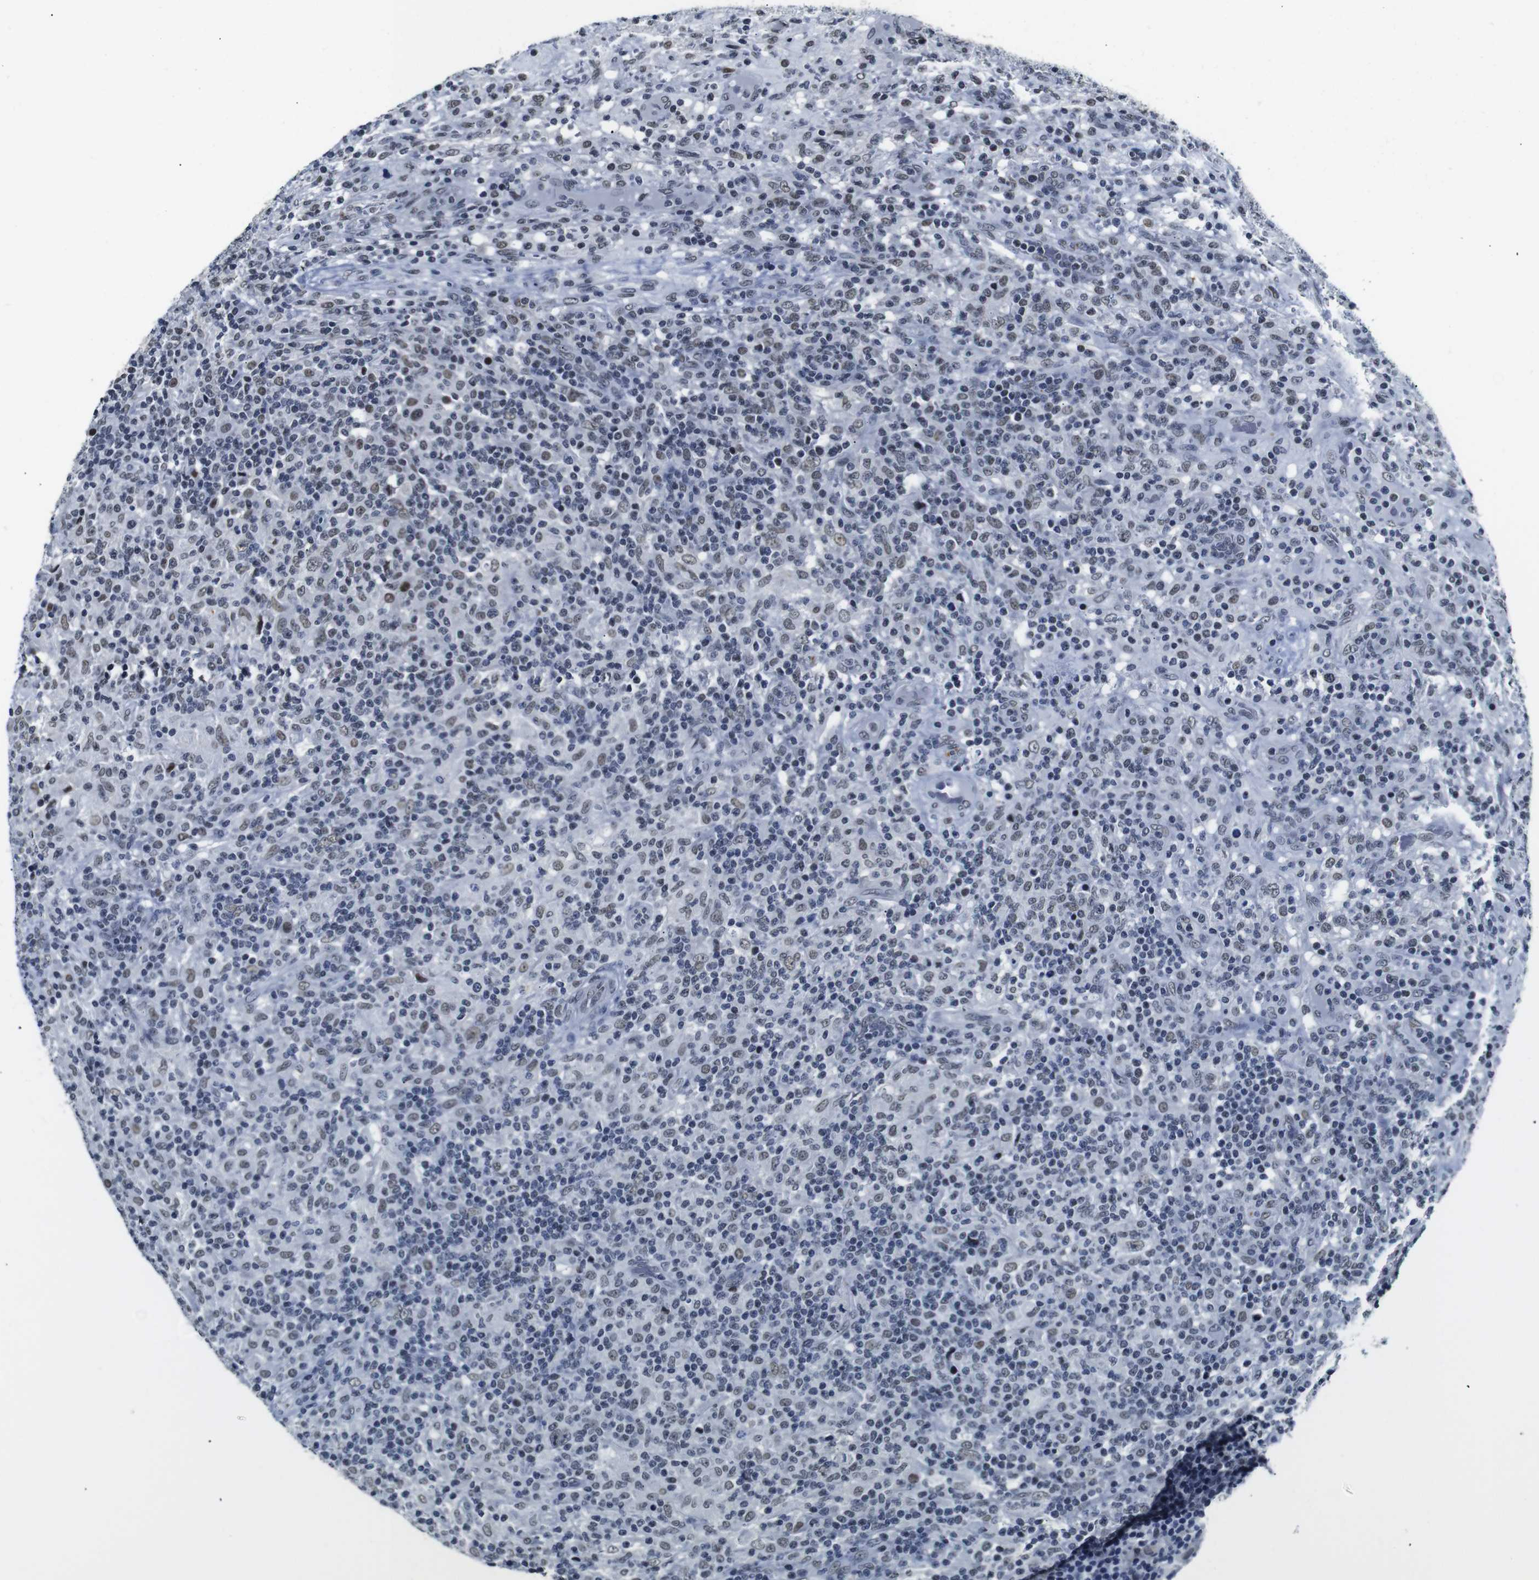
{"staining": {"intensity": "weak", "quantity": "25%-75%", "location": "nuclear"}, "tissue": "lymphoma", "cell_type": "Tumor cells", "image_type": "cancer", "snomed": [{"axis": "morphology", "description": "Hodgkin's disease, NOS"}, {"axis": "topography", "description": "Lymph node"}], "caption": "Hodgkin's disease stained with DAB immunohistochemistry (IHC) exhibits low levels of weak nuclear positivity in approximately 25%-75% of tumor cells.", "gene": "ILDR2", "patient": {"sex": "male", "age": 70}}